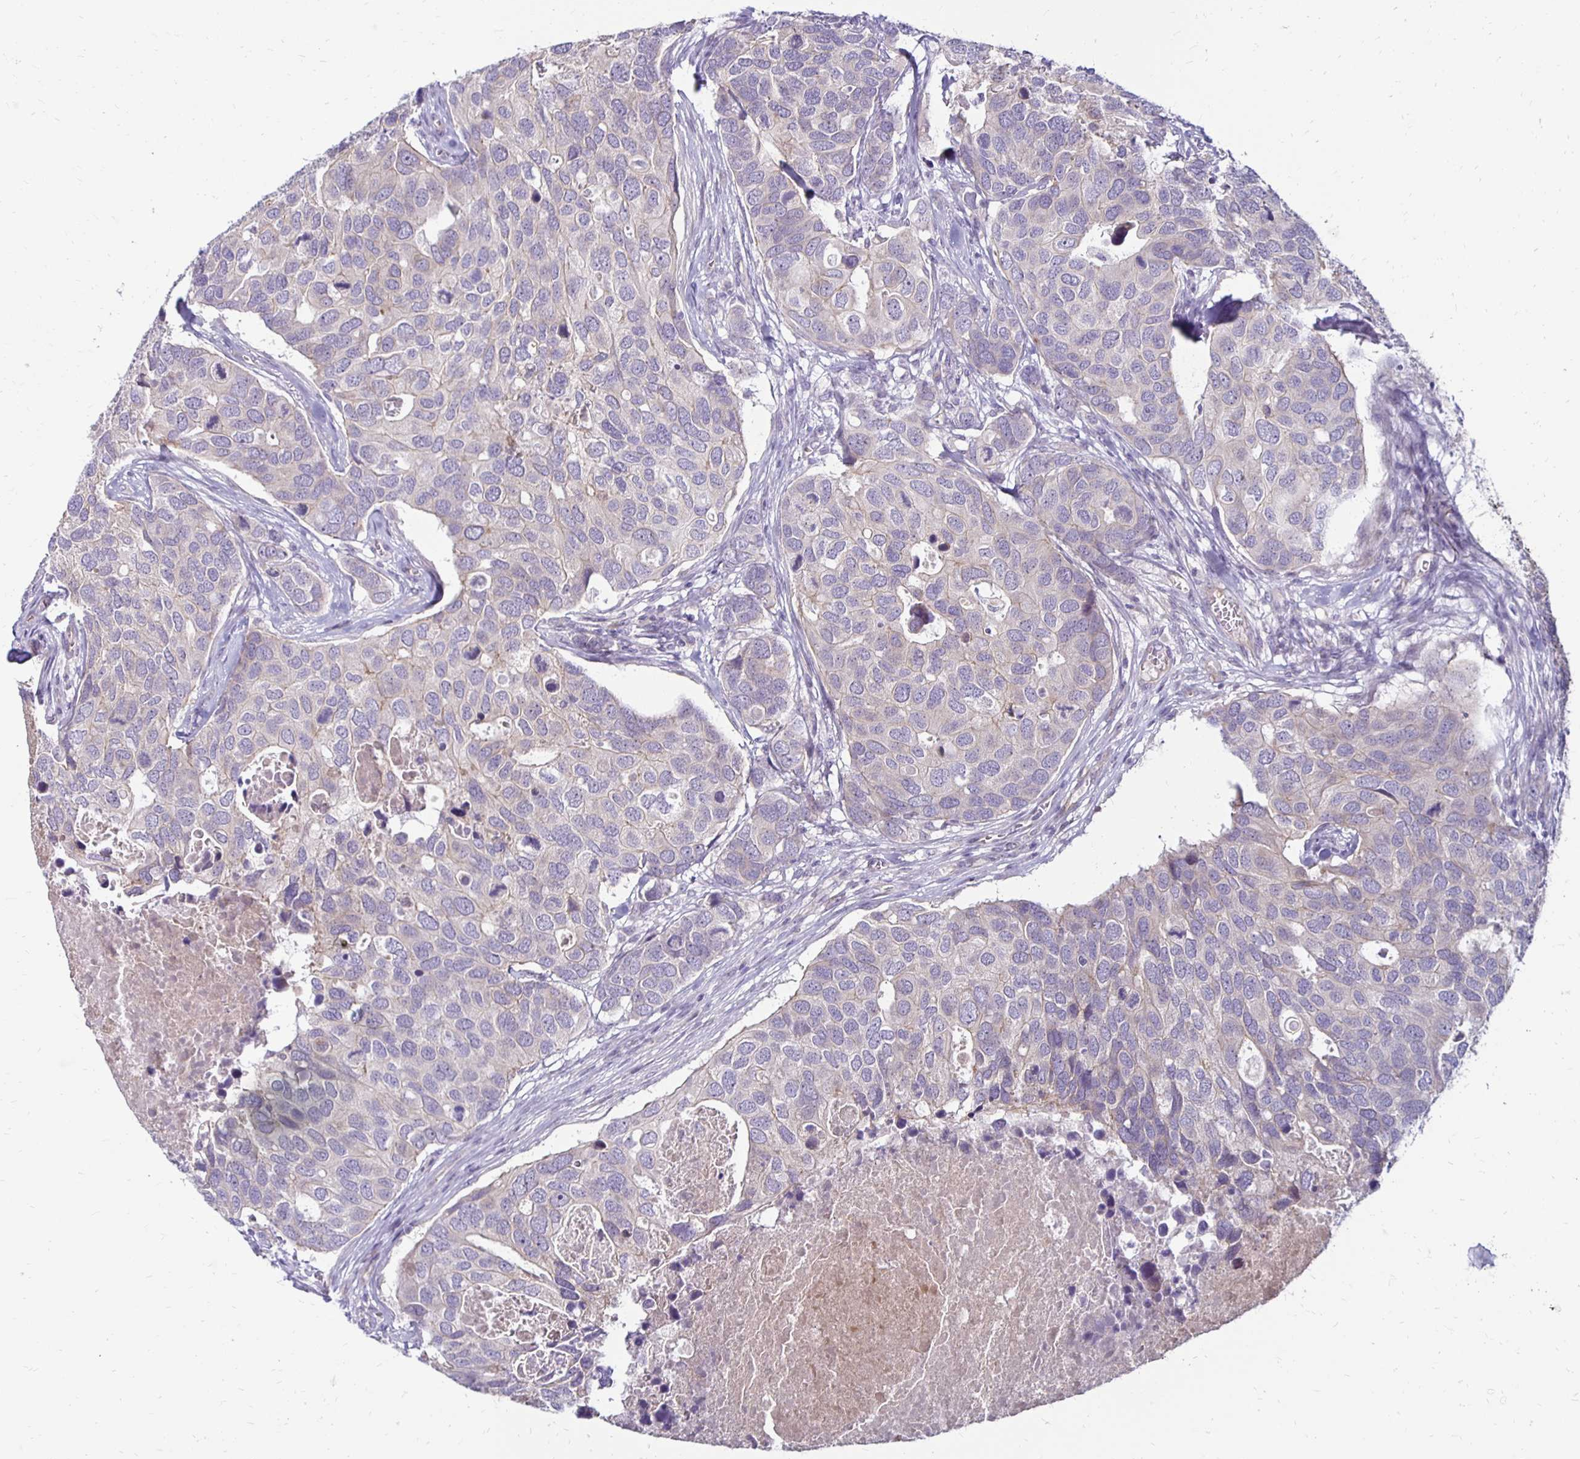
{"staining": {"intensity": "negative", "quantity": "none", "location": "none"}, "tissue": "breast cancer", "cell_type": "Tumor cells", "image_type": "cancer", "snomed": [{"axis": "morphology", "description": "Duct carcinoma"}, {"axis": "topography", "description": "Breast"}], "caption": "There is no significant expression in tumor cells of breast cancer (invasive ductal carcinoma).", "gene": "KATNBL1", "patient": {"sex": "female", "age": 83}}